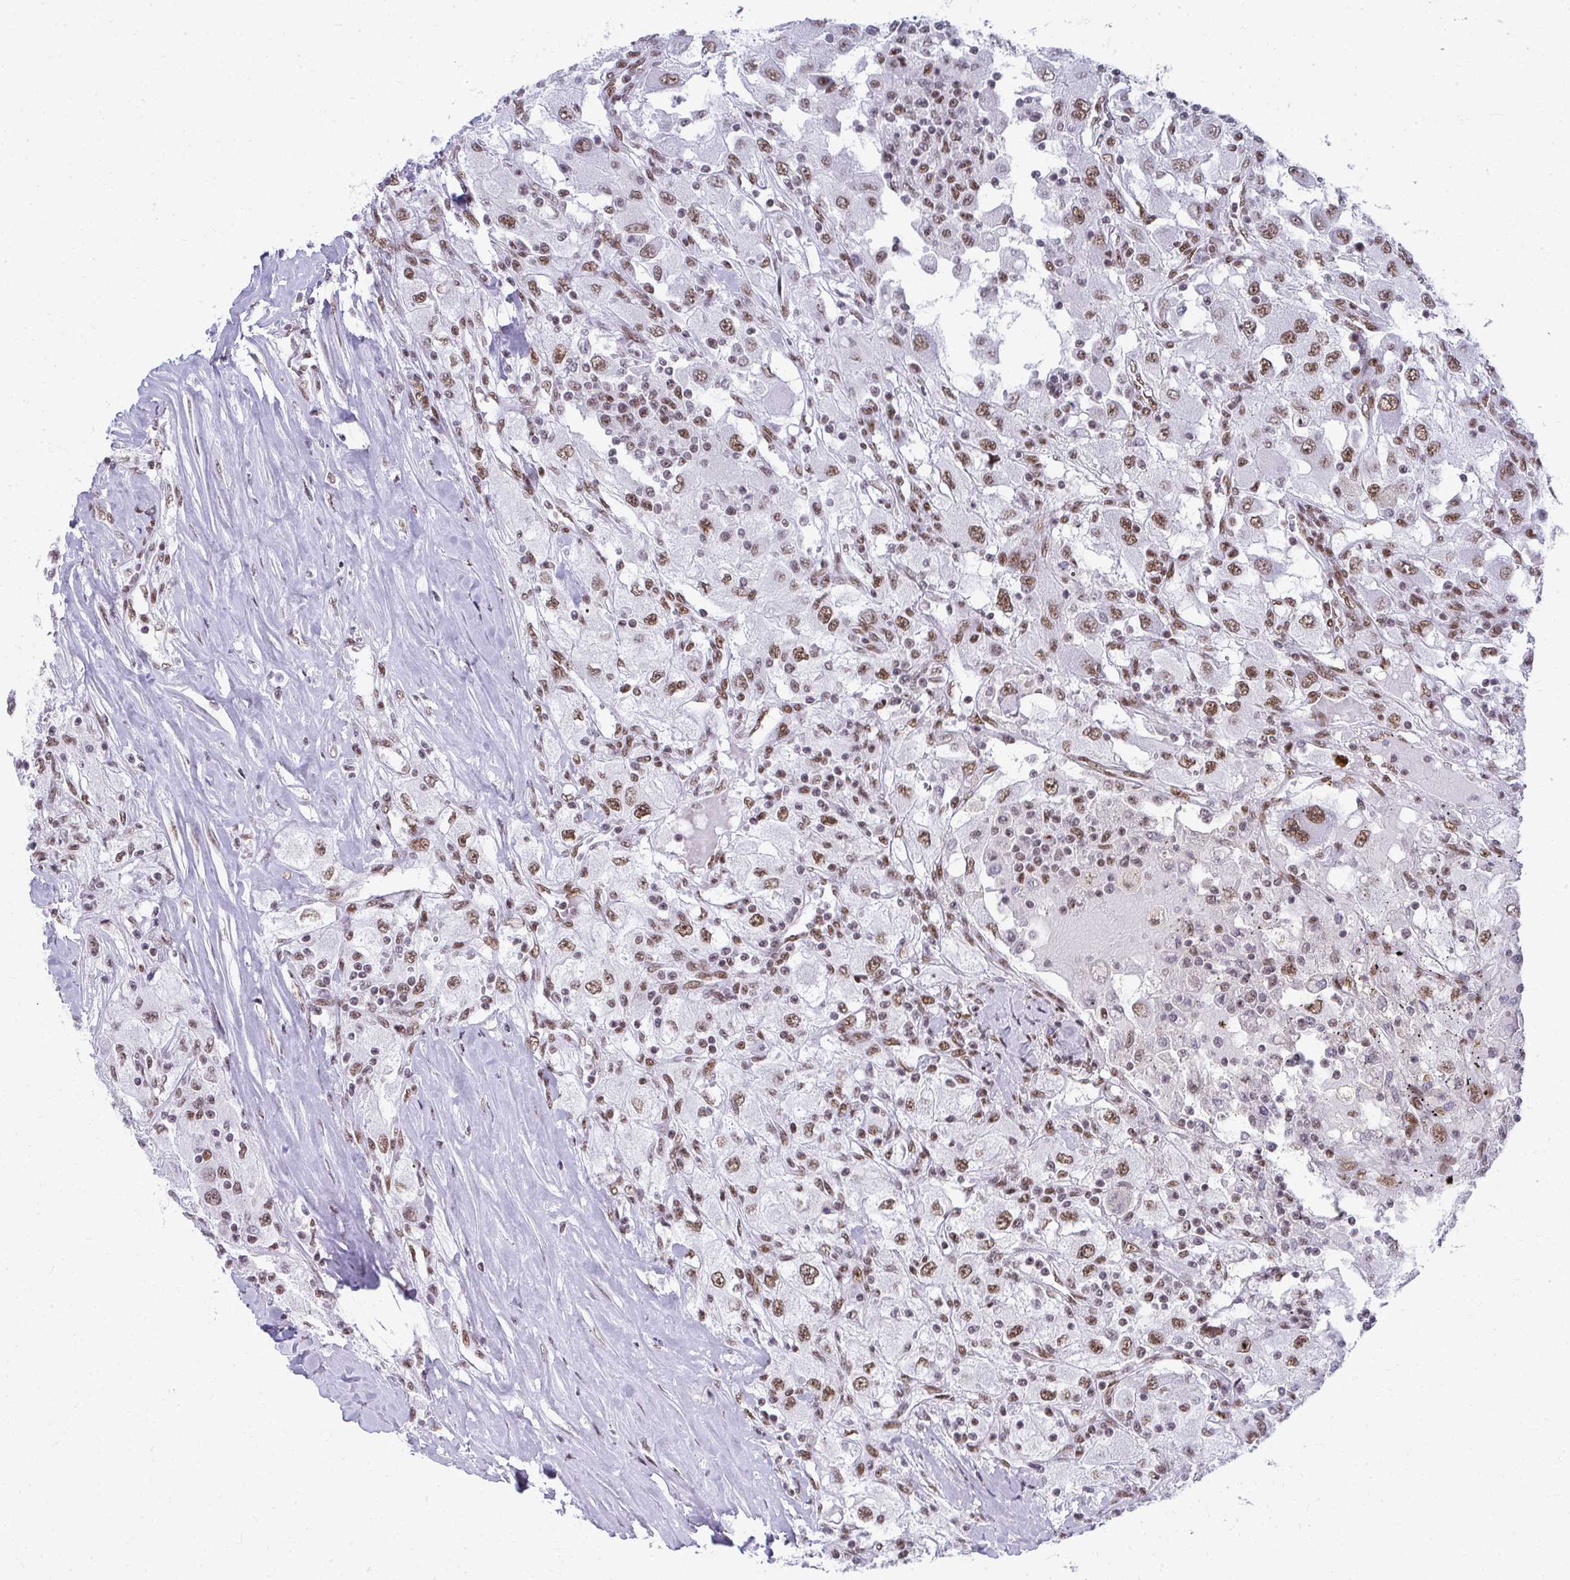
{"staining": {"intensity": "moderate", "quantity": ">75%", "location": "nuclear"}, "tissue": "renal cancer", "cell_type": "Tumor cells", "image_type": "cancer", "snomed": [{"axis": "morphology", "description": "Adenocarcinoma, NOS"}, {"axis": "topography", "description": "Kidney"}], "caption": "Renal cancer (adenocarcinoma) stained with DAB immunohistochemistry (IHC) shows medium levels of moderate nuclear expression in approximately >75% of tumor cells. (Brightfield microscopy of DAB IHC at high magnification).", "gene": "CREBBP", "patient": {"sex": "female", "age": 67}}